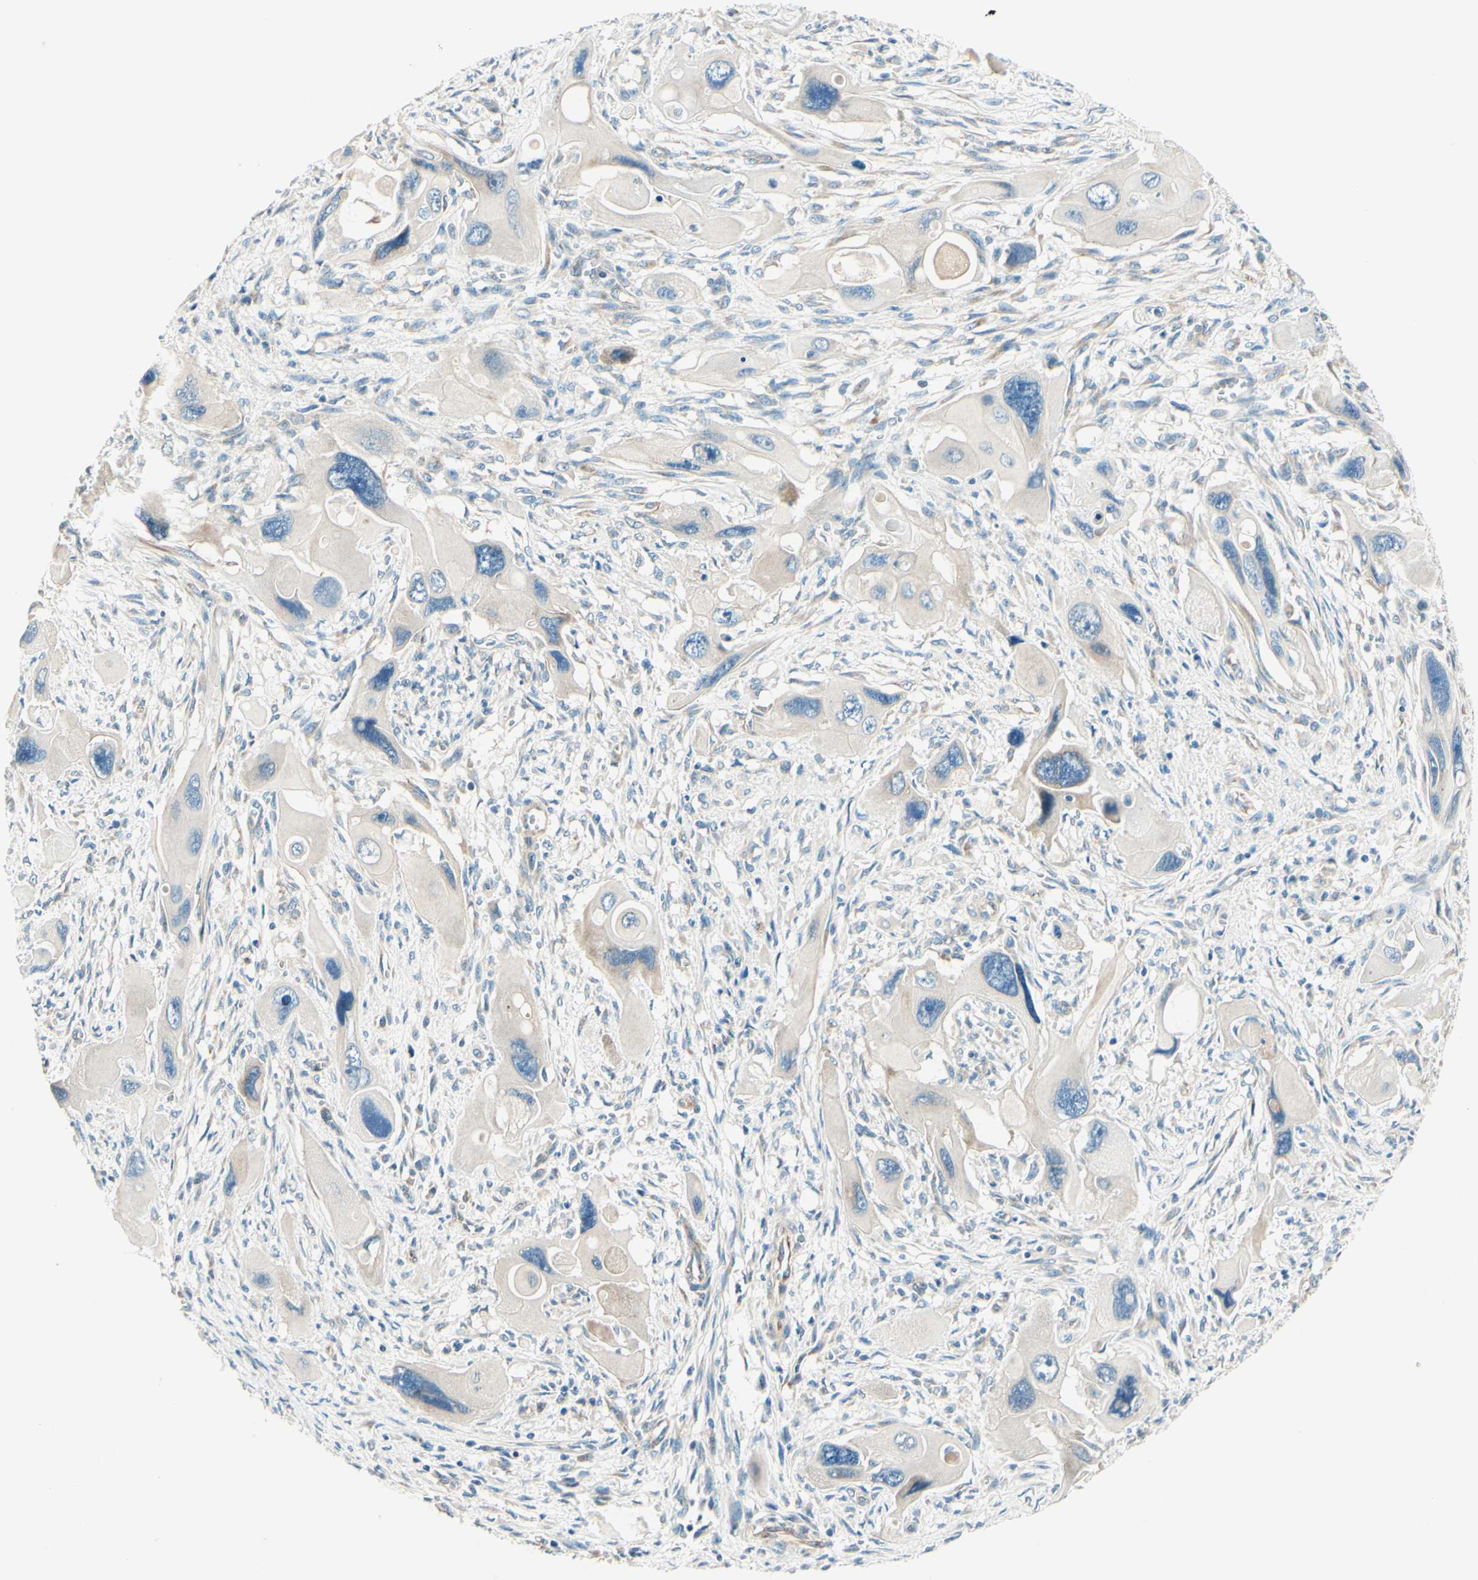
{"staining": {"intensity": "negative", "quantity": "none", "location": "none"}, "tissue": "pancreatic cancer", "cell_type": "Tumor cells", "image_type": "cancer", "snomed": [{"axis": "morphology", "description": "Adenocarcinoma, NOS"}, {"axis": "topography", "description": "Pancreas"}], "caption": "IHC of human pancreatic cancer (adenocarcinoma) shows no expression in tumor cells.", "gene": "TAOK2", "patient": {"sex": "male", "age": 73}}